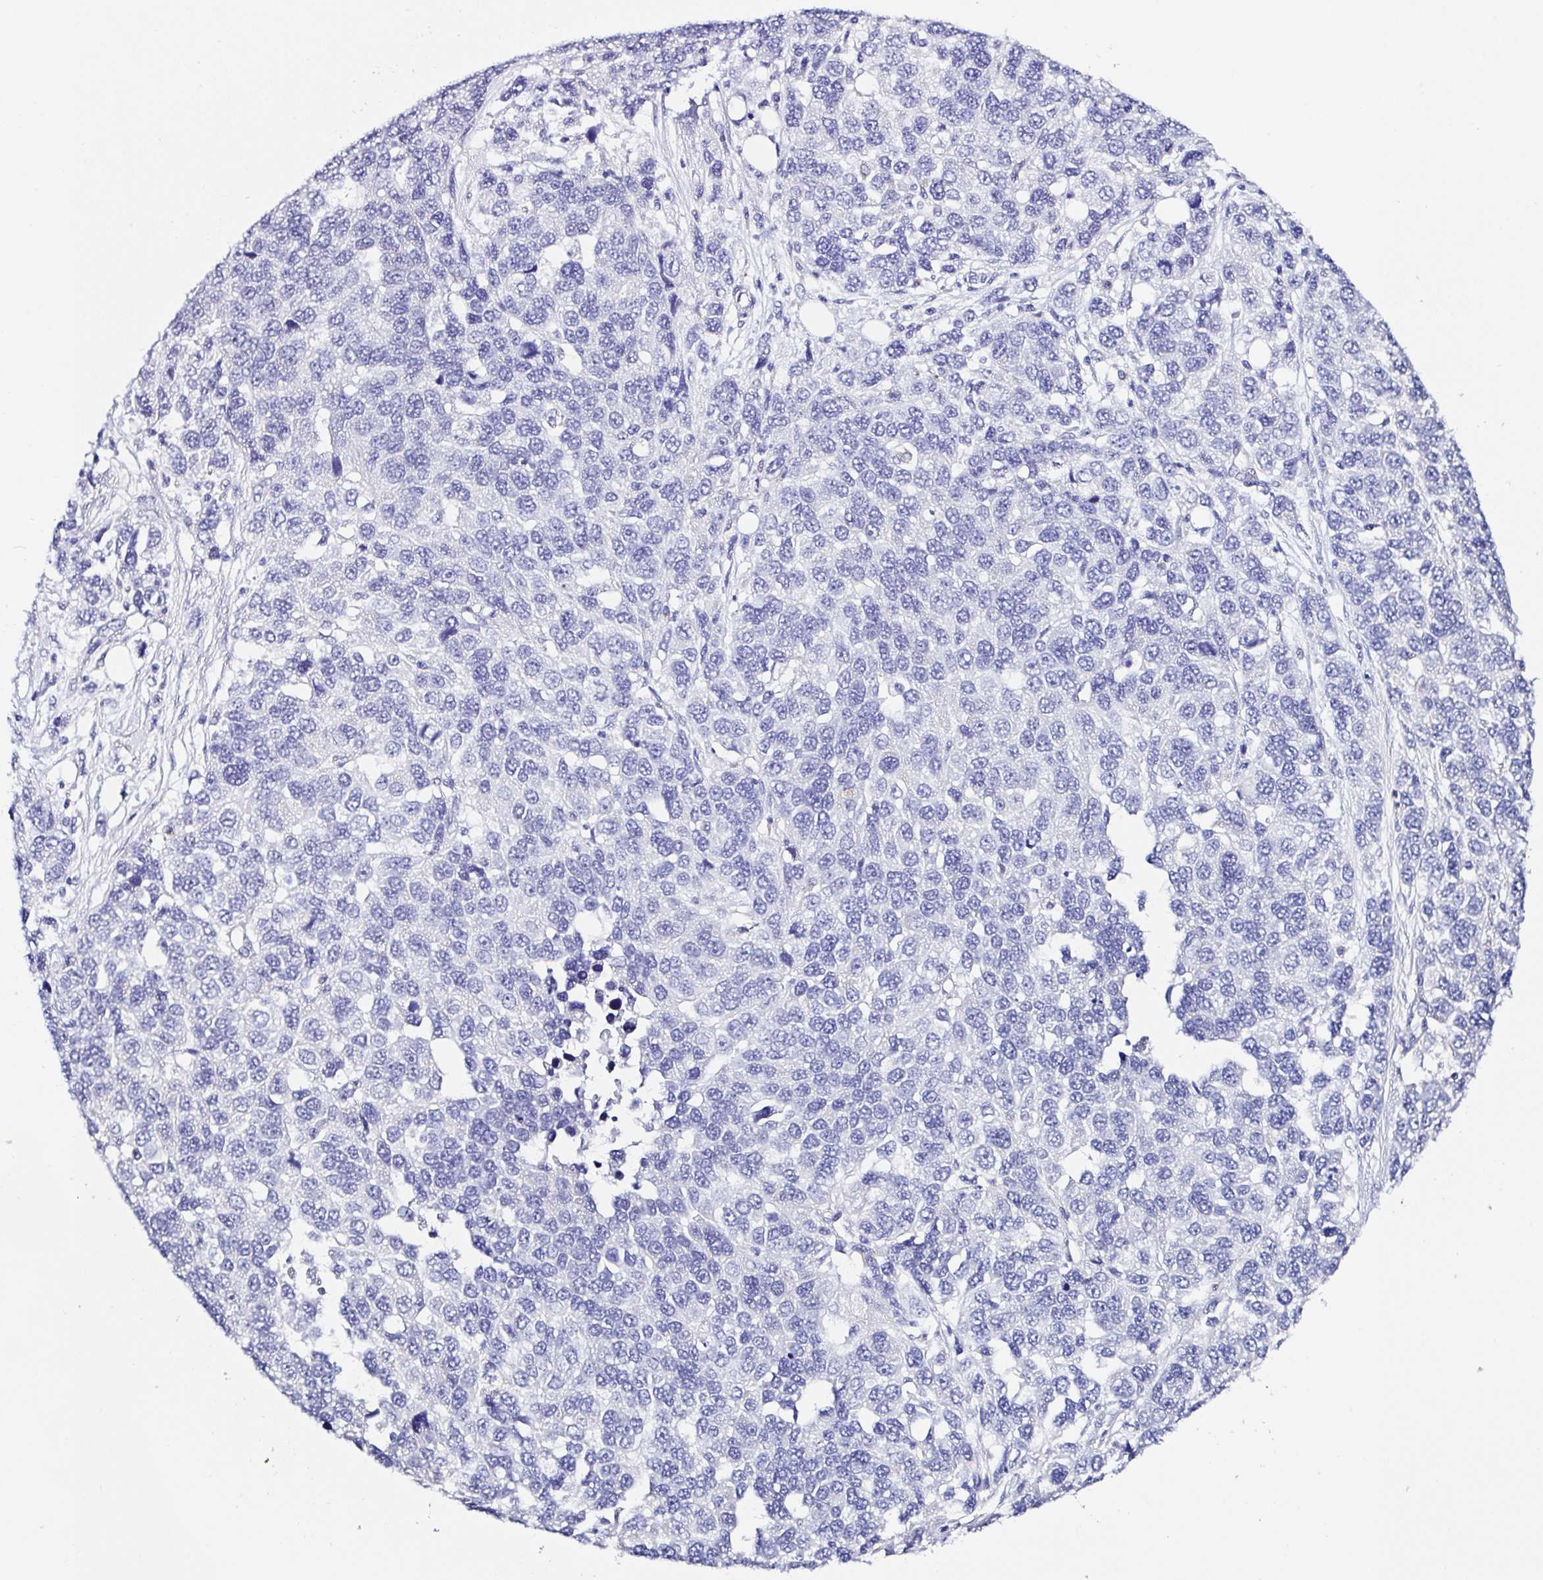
{"staining": {"intensity": "negative", "quantity": "none", "location": "none"}, "tissue": "ovarian cancer", "cell_type": "Tumor cells", "image_type": "cancer", "snomed": [{"axis": "morphology", "description": "Cystadenocarcinoma, serous, NOS"}, {"axis": "topography", "description": "Ovary"}], "caption": "This image is of ovarian cancer (serous cystadenocarcinoma) stained with immunohistochemistry (IHC) to label a protein in brown with the nuclei are counter-stained blue. There is no positivity in tumor cells. The staining is performed using DAB (3,3'-diaminobenzidine) brown chromogen with nuclei counter-stained in using hematoxylin.", "gene": "TMPRSS11E", "patient": {"sex": "female", "age": 76}}